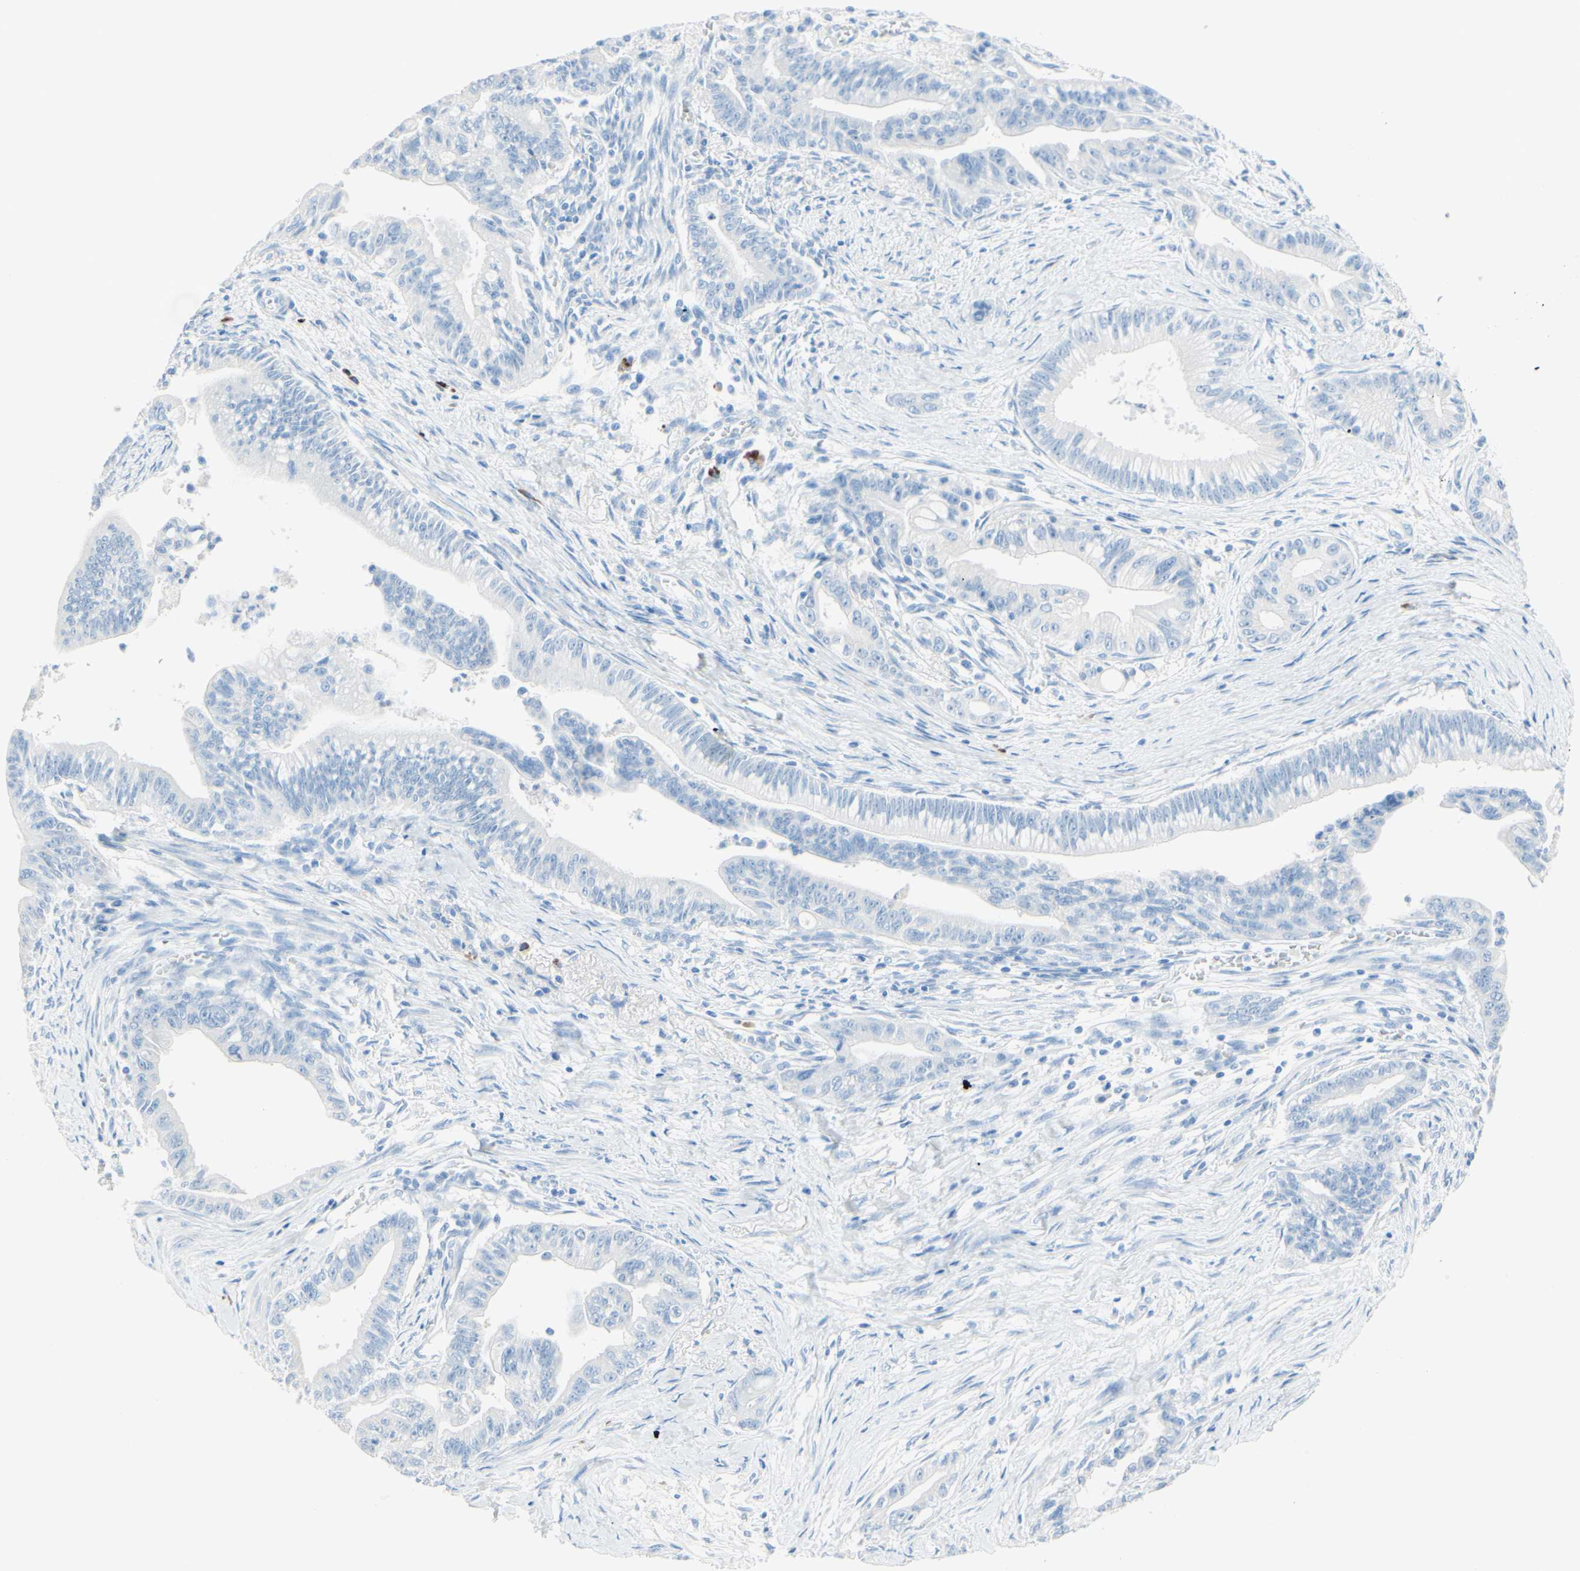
{"staining": {"intensity": "negative", "quantity": "none", "location": "none"}, "tissue": "pancreatic cancer", "cell_type": "Tumor cells", "image_type": "cancer", "snomed": [{"axis": "morphology", "description": "Adenocarcinoma, NOS"}, {"axis": "topography", "description": "Pancreas"}], "caption": "The image demonstrates no significant positivity in tumor cells of pancreatic cancer. The staining is performed using DAB brown chromogen with nuclei counter-stained in using hematoxylin.", "gene": "IL6ST", "patient": {"sex": "male", "age": 70}}